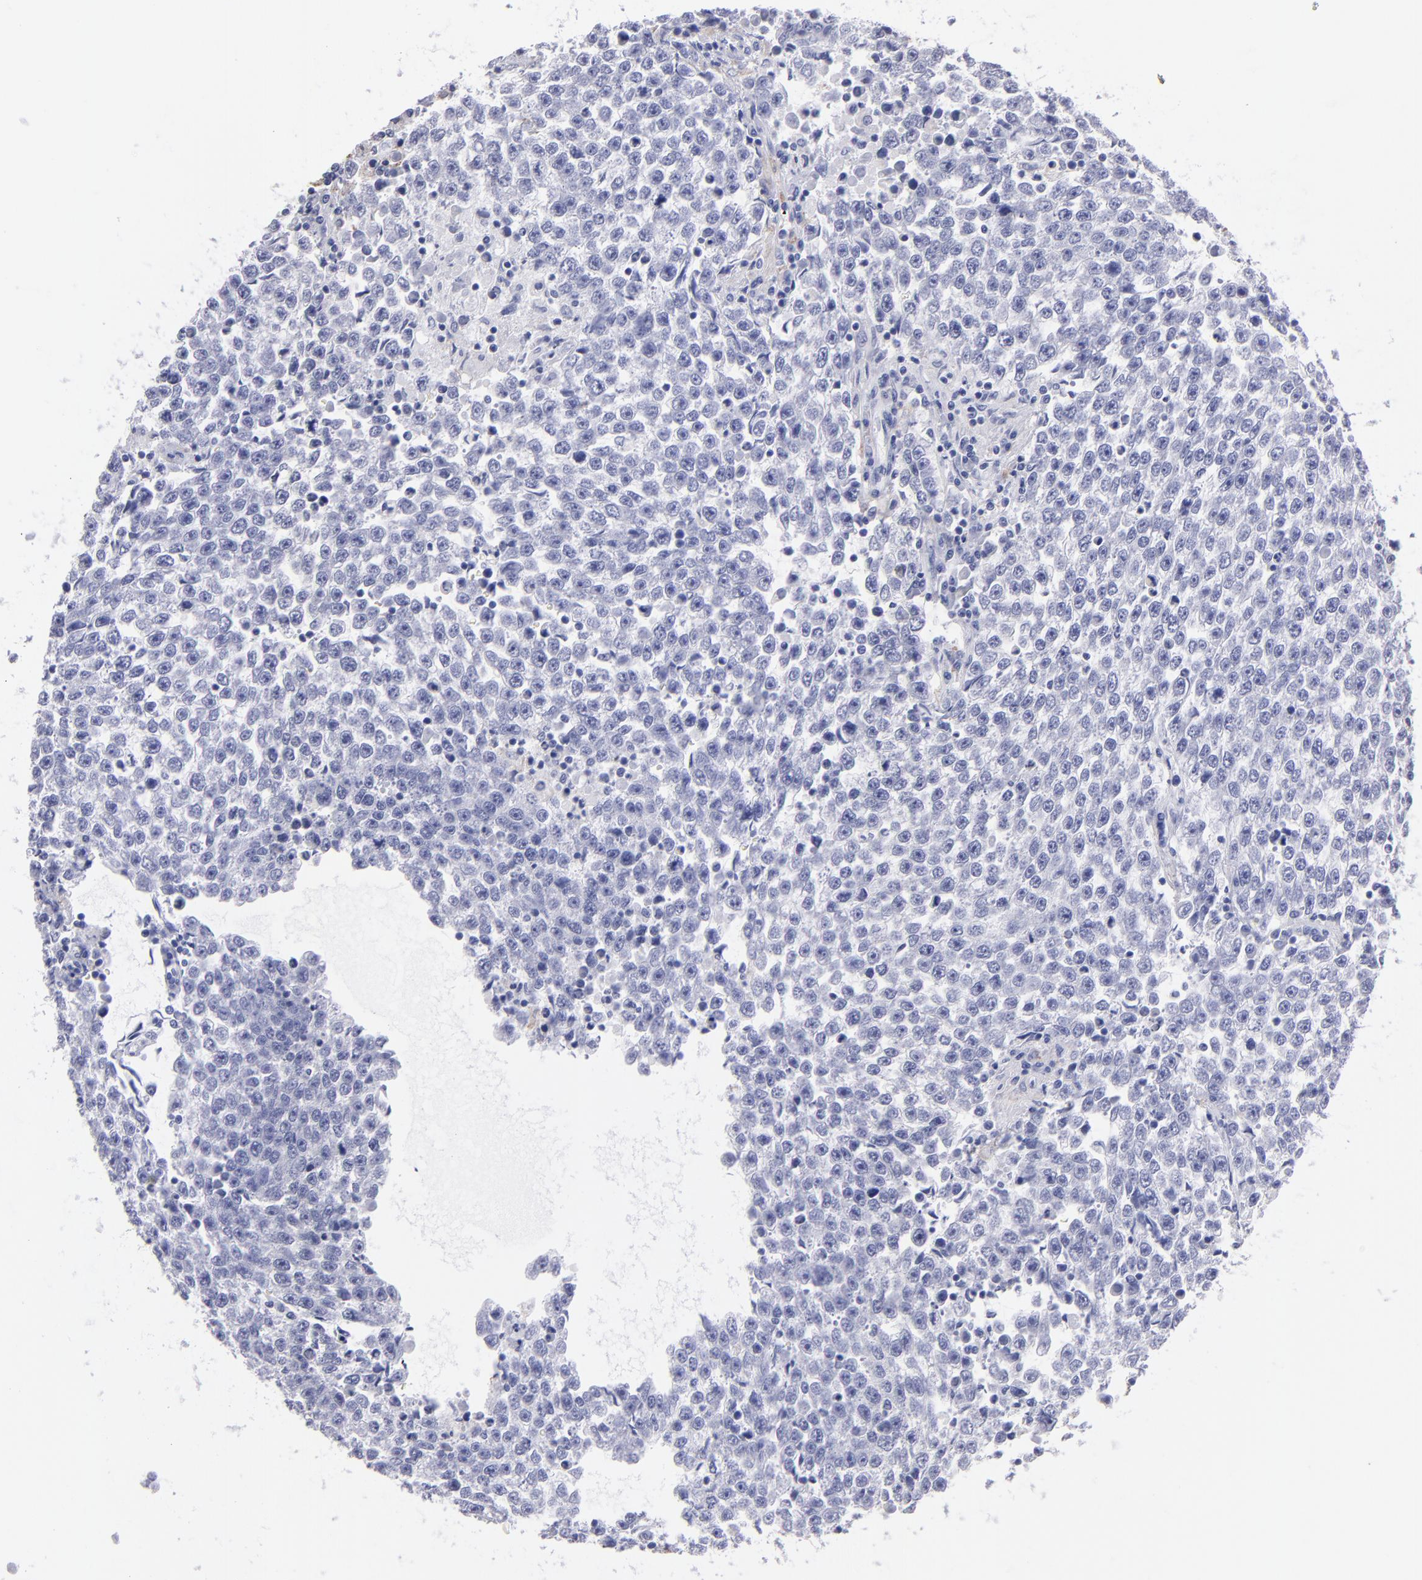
{"staining": {"intensity": "negative", "quantity": "none", "location": "none"}, "tissue": "testis cancer", "cell_type": "Tumor cells", "image_type": "cancer", "snomed": [{"axis": "morphology", "description": "Seminoma, NOS"}, {"axis": "topography", "description": "Testis"}], "caption": "An image of testis cancer stained for a protein exhibits no brown staining in tumor cells.", "gene": "MB", "patient": {"sex": "male", "age": 36}}